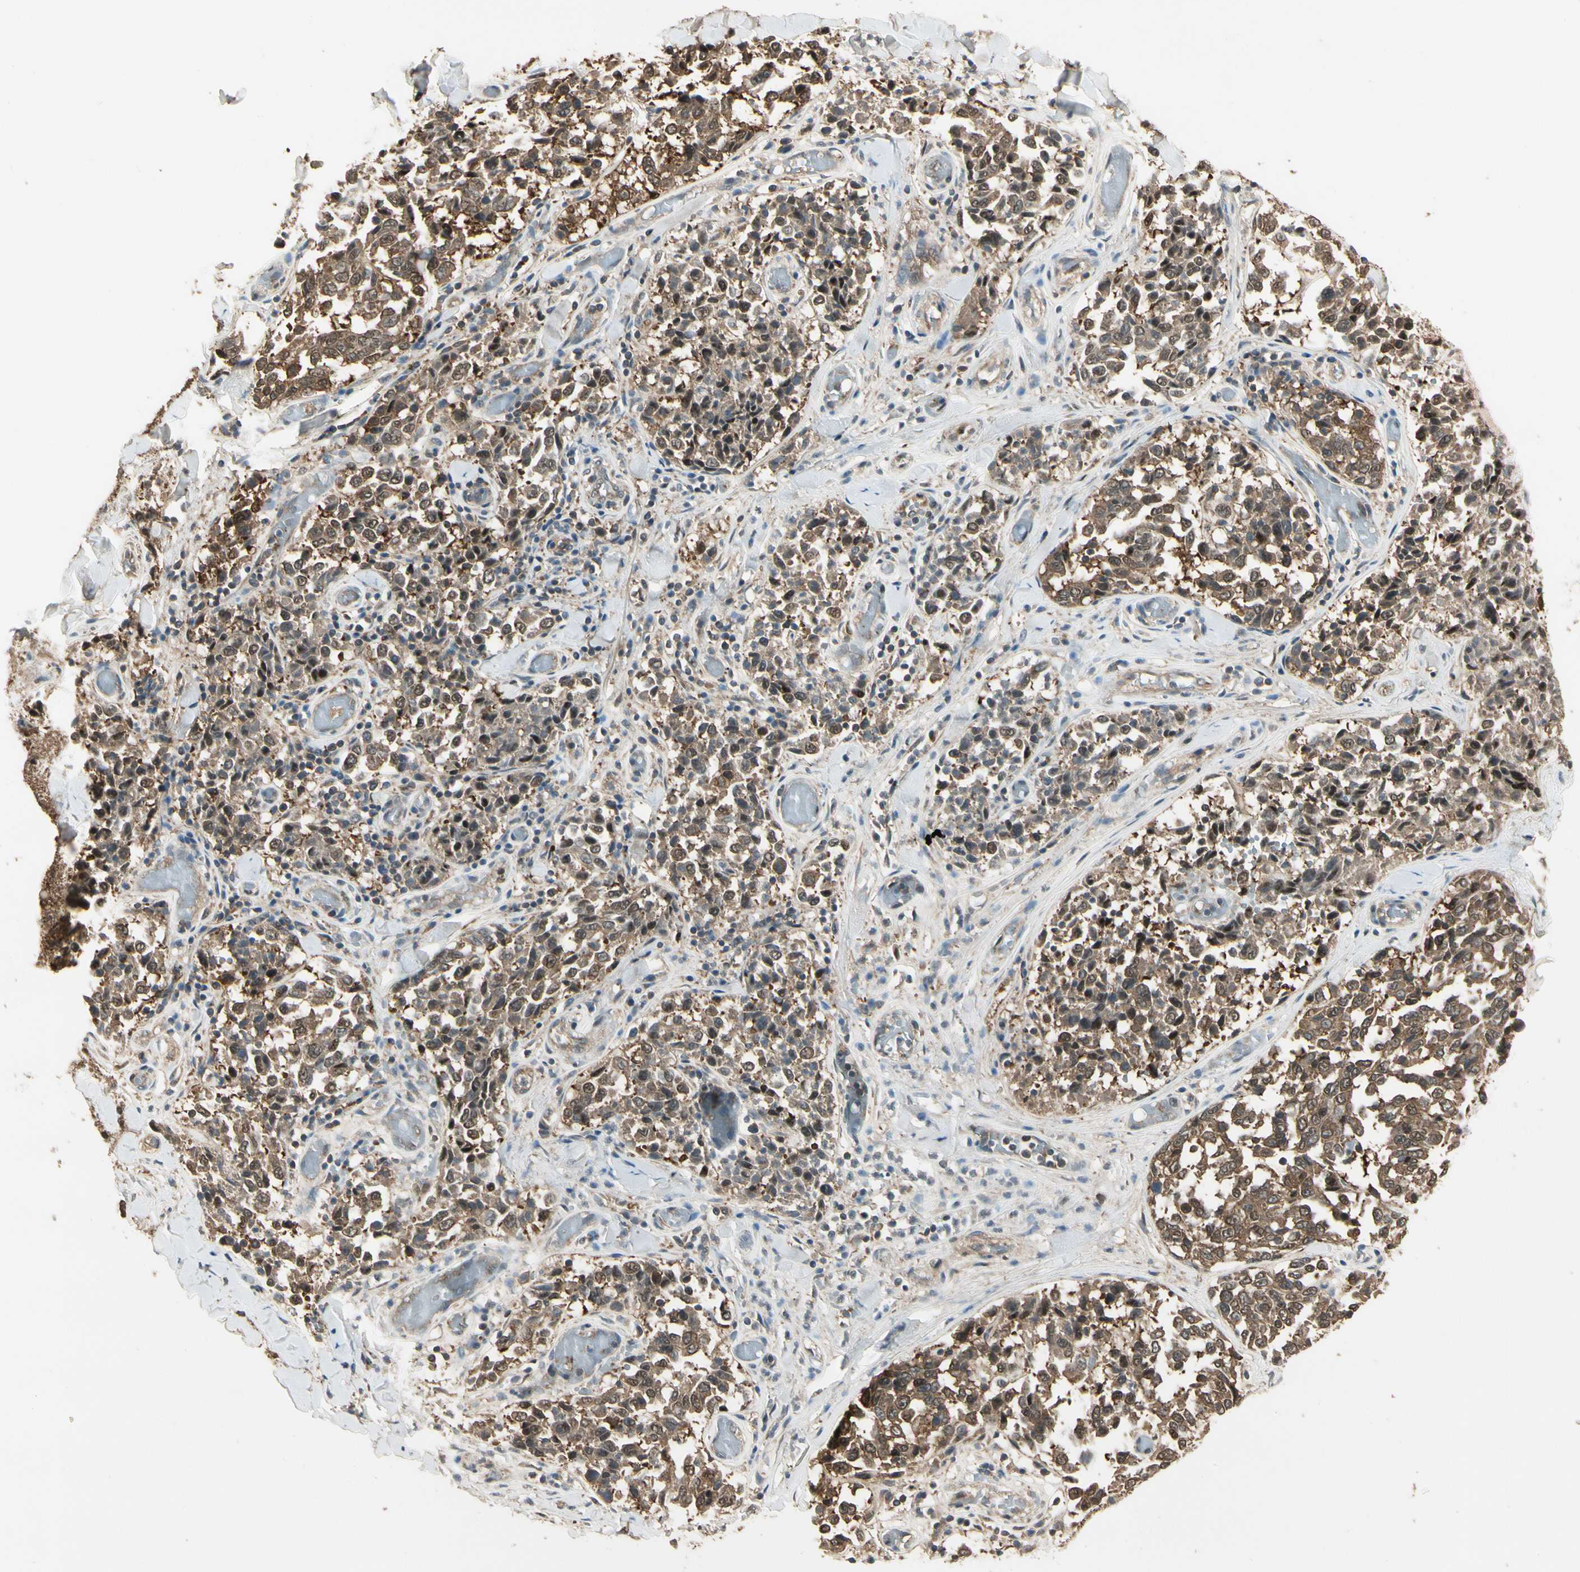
{"staining": {"intensity": "strong", "quantity": ">75%", "location": "cytoplasmic/membranous"}, "tissue": "melanoma", "cell_type": "Tumor cells", "image_type": "cancer", "snomed": [{"axis": "morphology", "description": "Malignant melanoma, NOS"}, {"axis": "topography", "description": "Skin"}], "caption": "High-power microscopy captured an immunohistochemistry (IHC) image of melanoma, revealing strong cytoplasmic/membranous expression in approximately >75% of tumor cells. The staining was performed using DAB, with brown indicating positive protein expression. Nuclei are stained blue with hematoxylin.", "gene": "CCT7", "patient": {"sex": "female", "age": 64}}